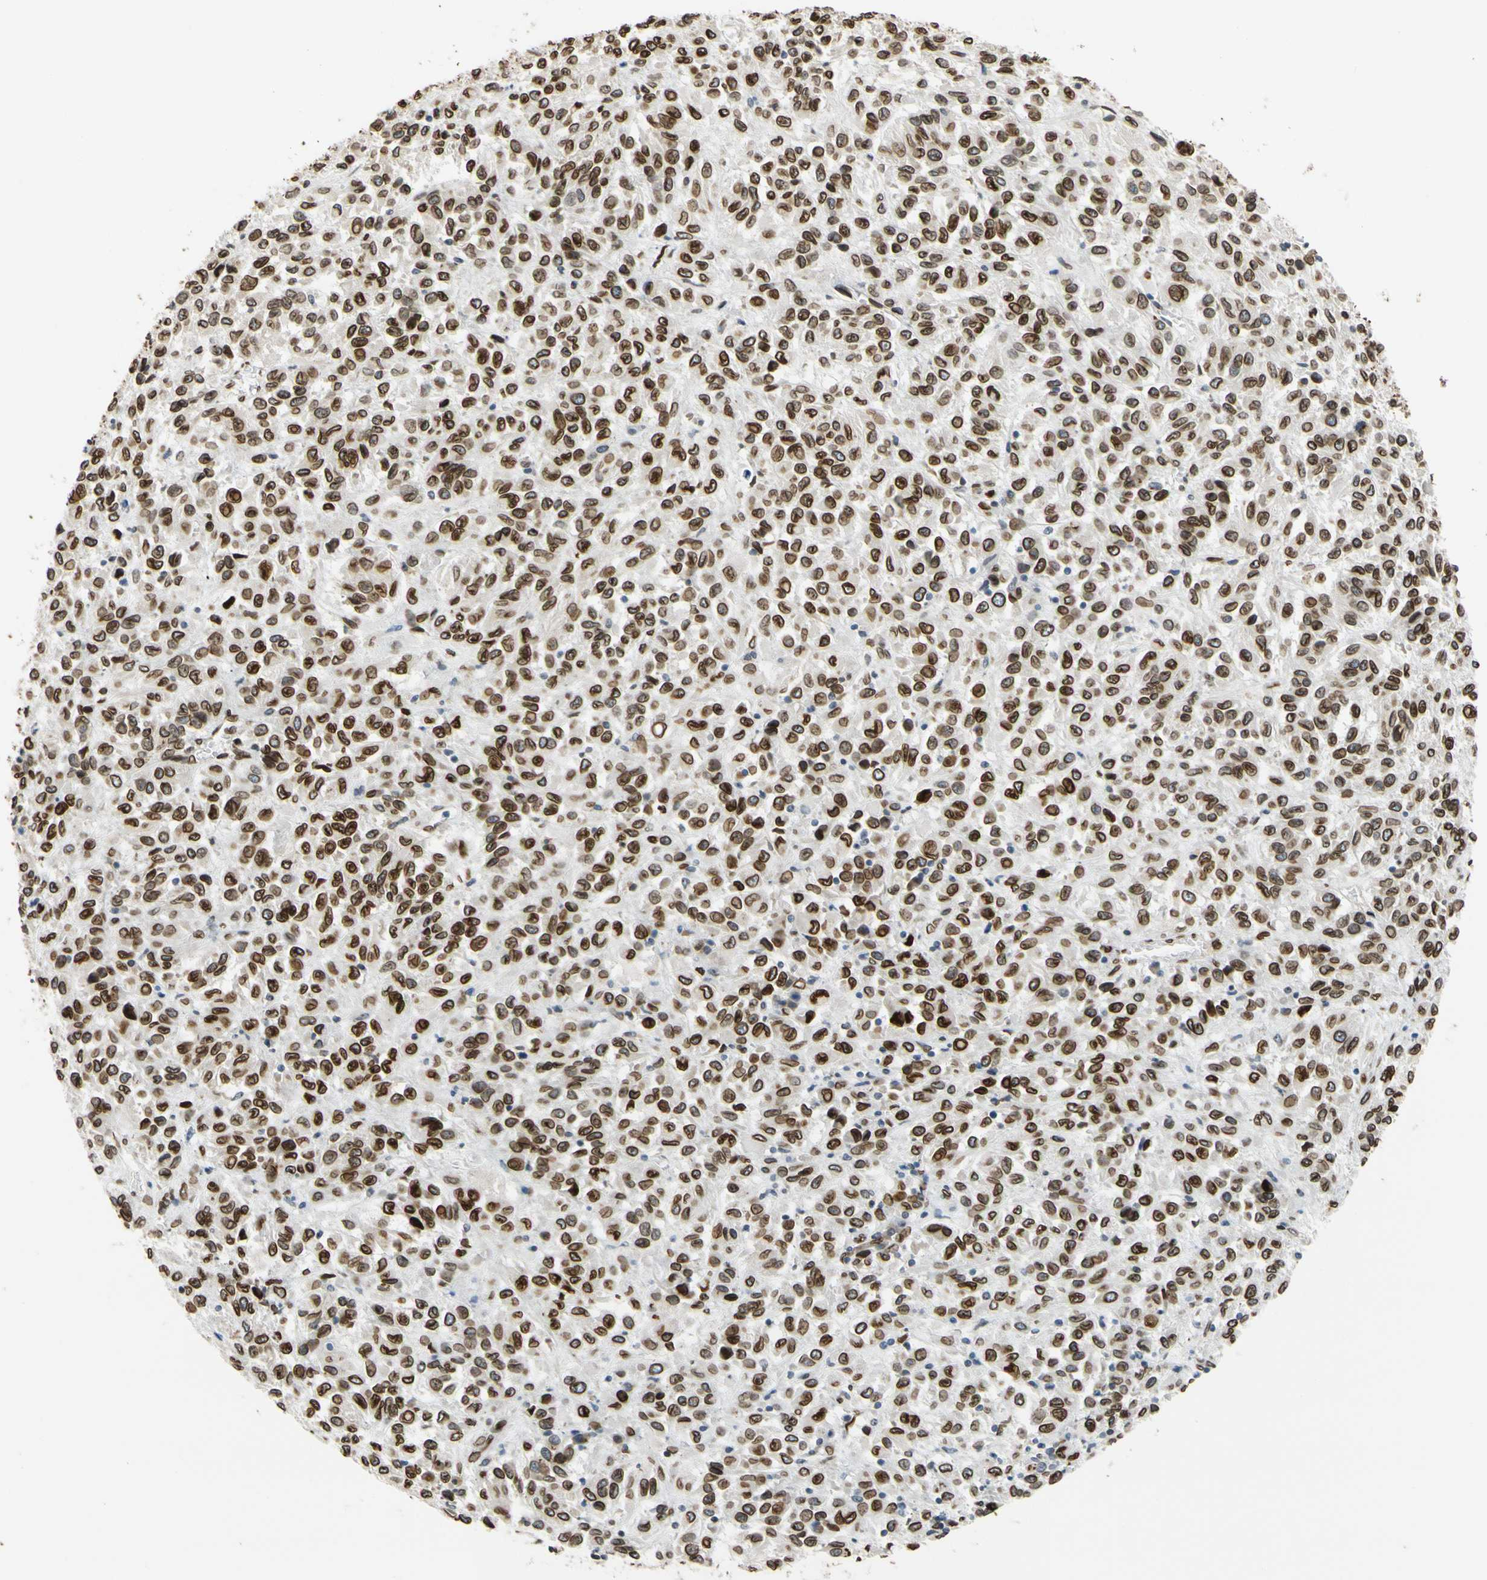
{"staining": {"intensity": "strong", "quantity": ">75%", "location": "cytoplasmic/membranous,nuclear"}, "tissue": "melanoma", "cell_type": "Tumor cells", "image_type": "cancer", "snomed": [{"axis": "morphology", "description": "Malignant melanoma, Metastatic site"}, {"axis": "topography", "description": "Lung"}], "caption": "DAB (3,3'-diaminobenzidine) immunohistochemical staining of melanoma displays strong cytoplasmic/membranous and nuclear protein positivity in approximately >75% of tumor cells.", "gene": "SUN1", "patient": {"sex": "male", "age": 64}}